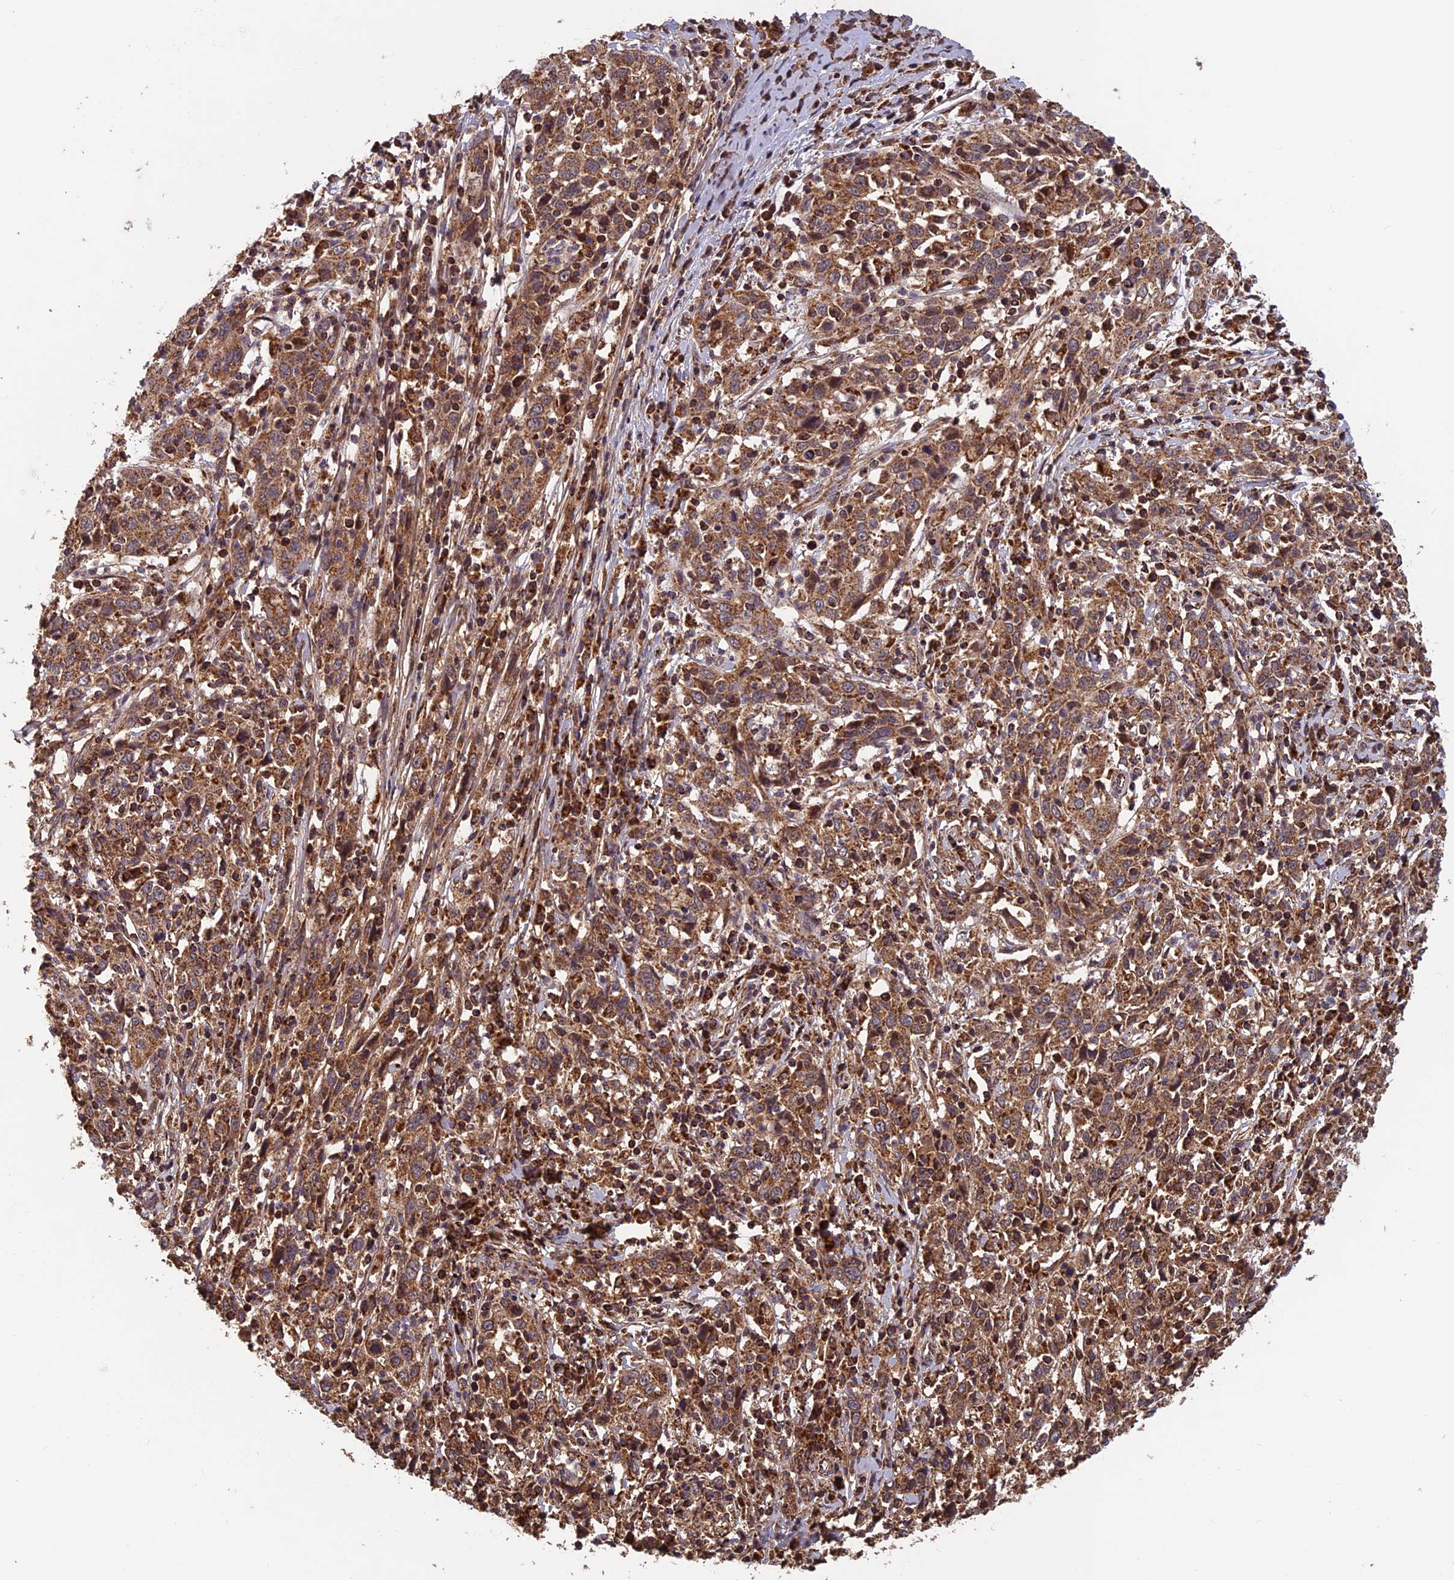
{"staining": {"intensity": "strong", "quantity": ">75%", "location": "cytoplasmic/membranous"}, "tissue": "cervical cancer", "cell_type": "Tumor cells", "image_type": "cancer", "snomed": [{"axis": "morphology", "description": "Squamous cell carcinoma, NOS"}, {"axis": "topography", "description": "Cervix"}], "caption": "Cervical squamous cell carcinoma tissue demonstrates strong cytoplasmic/membranous staining in approximately >75% of tumor cells (DAB (3,3'-diaminobenzidine) IHC with brightfield microscopy, high magnification).", "gene": "CCDC15", "patient": {"sex": "female", "age": 46}}